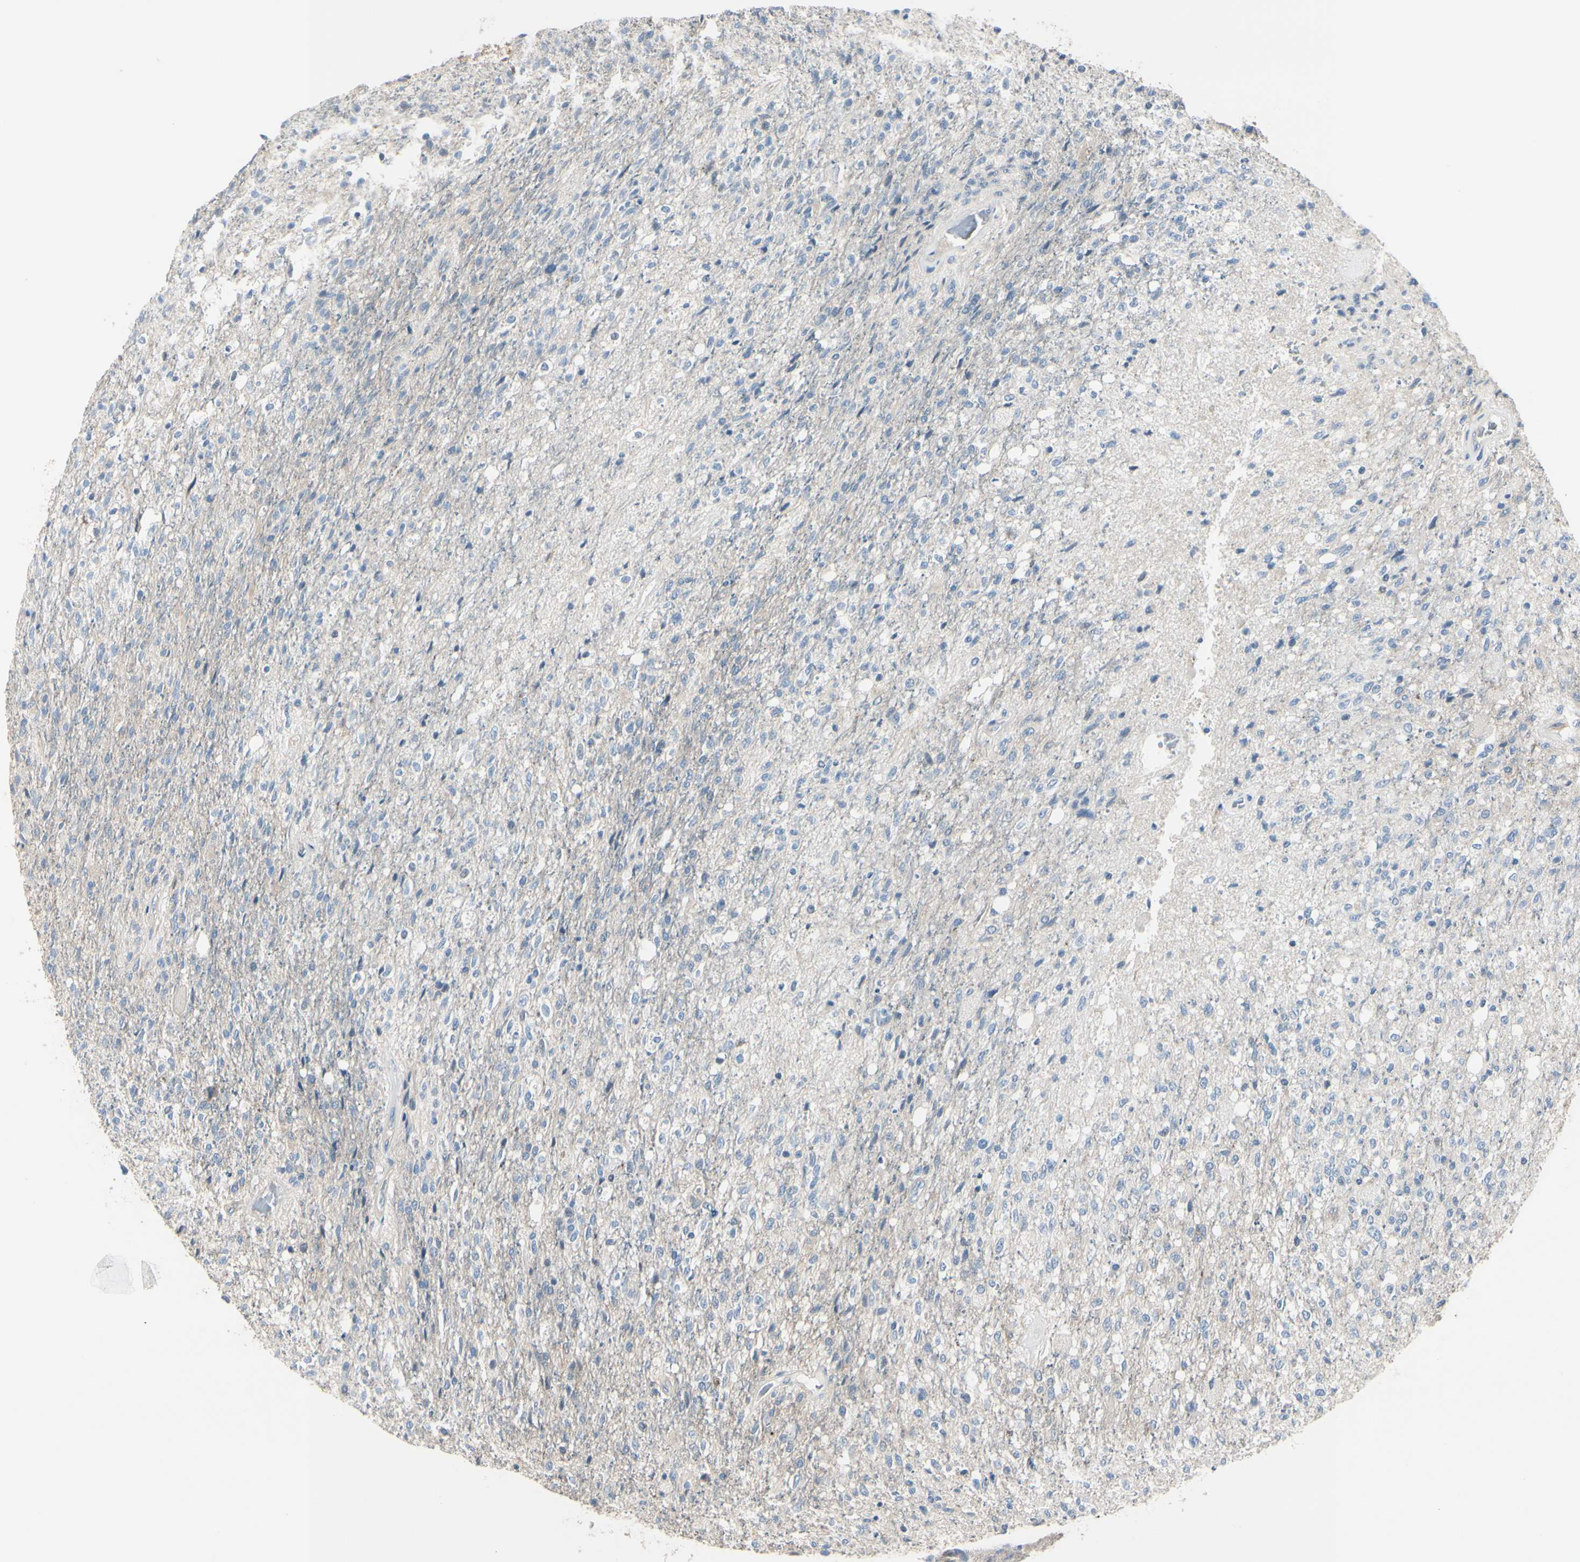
{"staining": {"intensity": "negative", "quantity": "none", "location": "none"}, "tissue": "glioma", "cell_type": "Tumor cells", "image_type": "cancer", "snomed": [{"axis": "morphology", "description": "Normal tissue, NOS"}, {"axis": "morphology", "description": "Glioma, malignant, High grade"}, {"axis": "topography", "description": "Cerebral cortex"}], "caption": "The photomicrograph exhibits no significant staining in tumor cells of high-grade glioma (malignant).", "gene": "SLC9A3R1", "patient": {"sex": "male", "age": 77}}